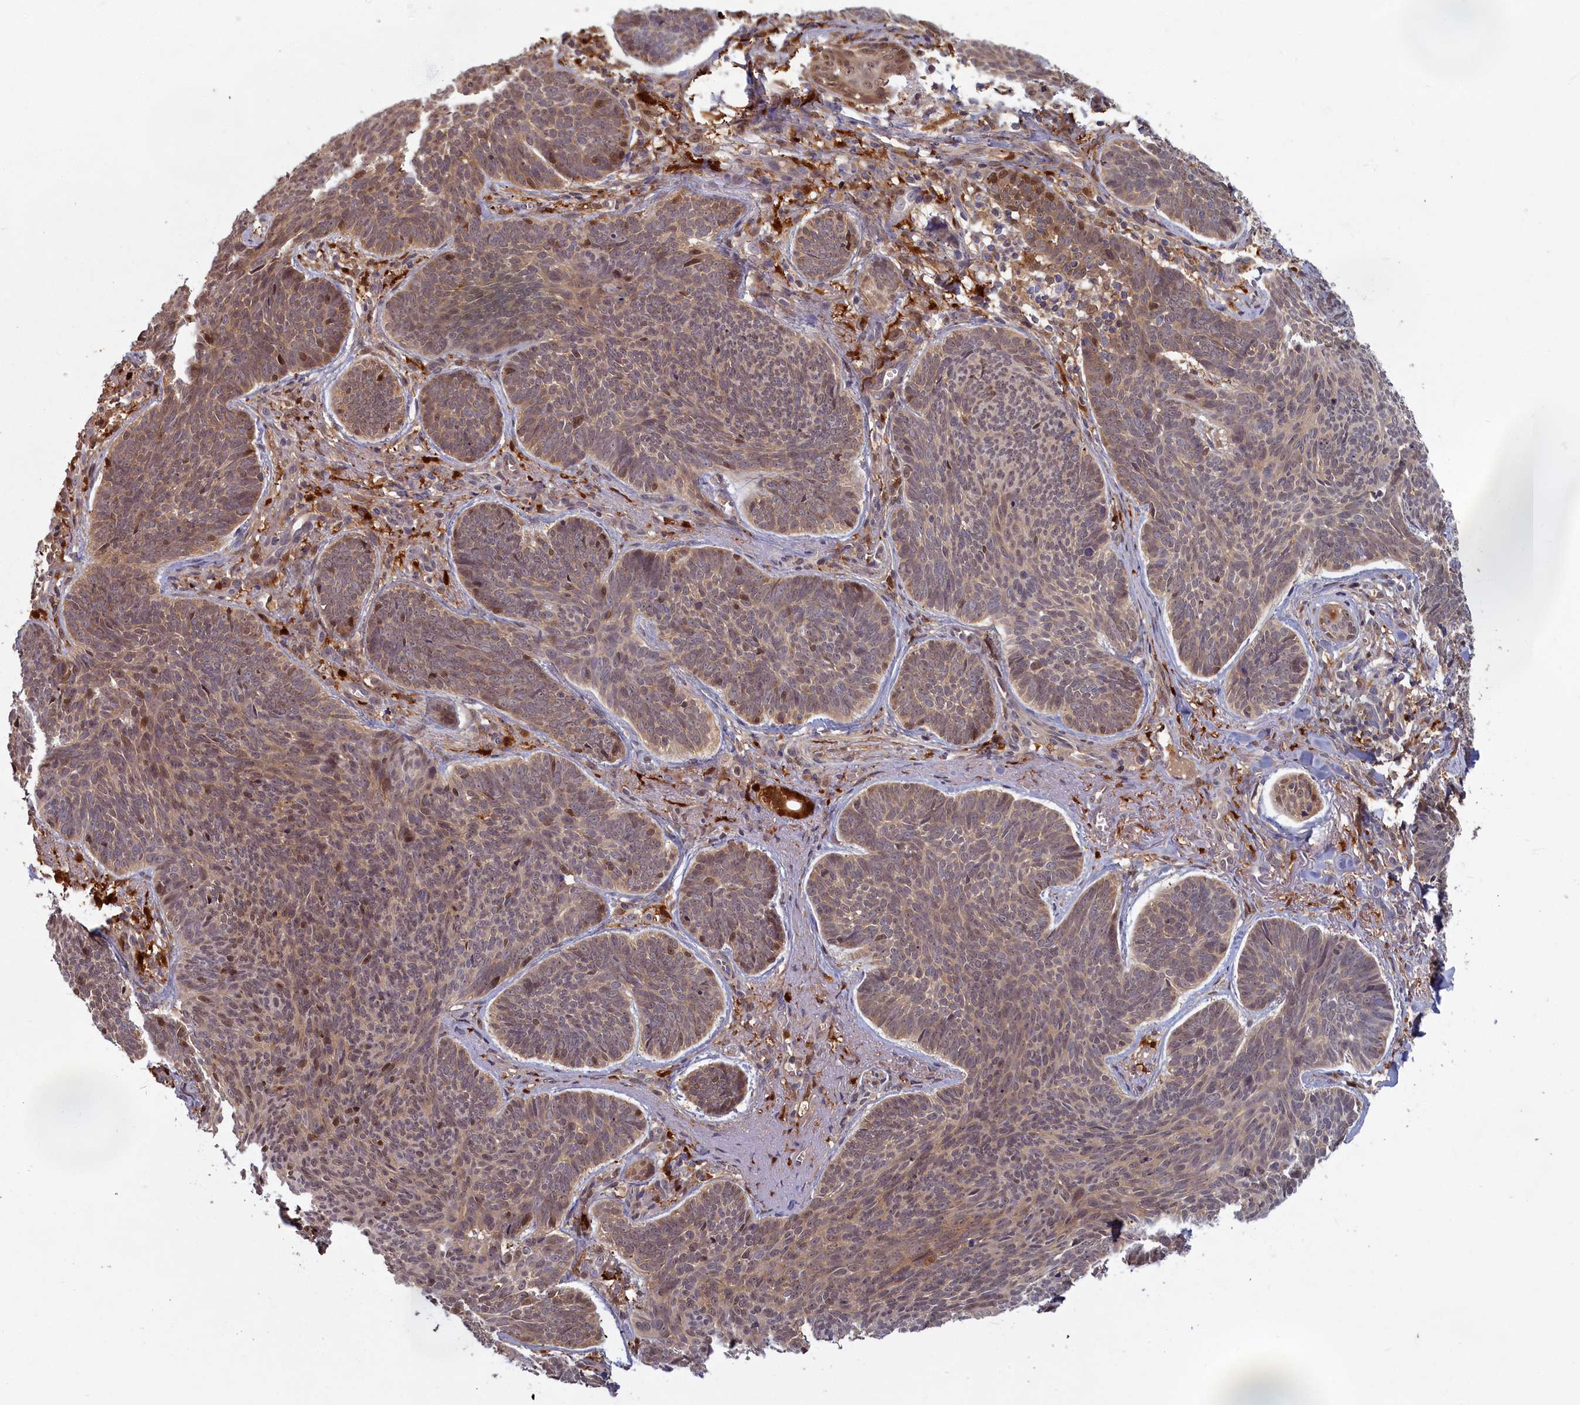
{"staining": {"intensity": "weak", "quantity": ">75%", "location": "cytoplasmic/membranous,nuclear"}, "tissue": "skin cancer", "cell_type": "Tumor cells", "image_type": "cancer", "snomed": [{"axis": "morphology", "description": "Basal cell carcinoma"}, {"axis": "topography", "description": "Skin"}], "caption": "Skin cancer (basal cell carcinoma) stained with a brown dye demonstrates weak cytoplasmic/membranous and nuclear positive expression in about >75% of tumor cells.", "gene": "BLVRB", "patient": {"sex": "female", "age": 74}}